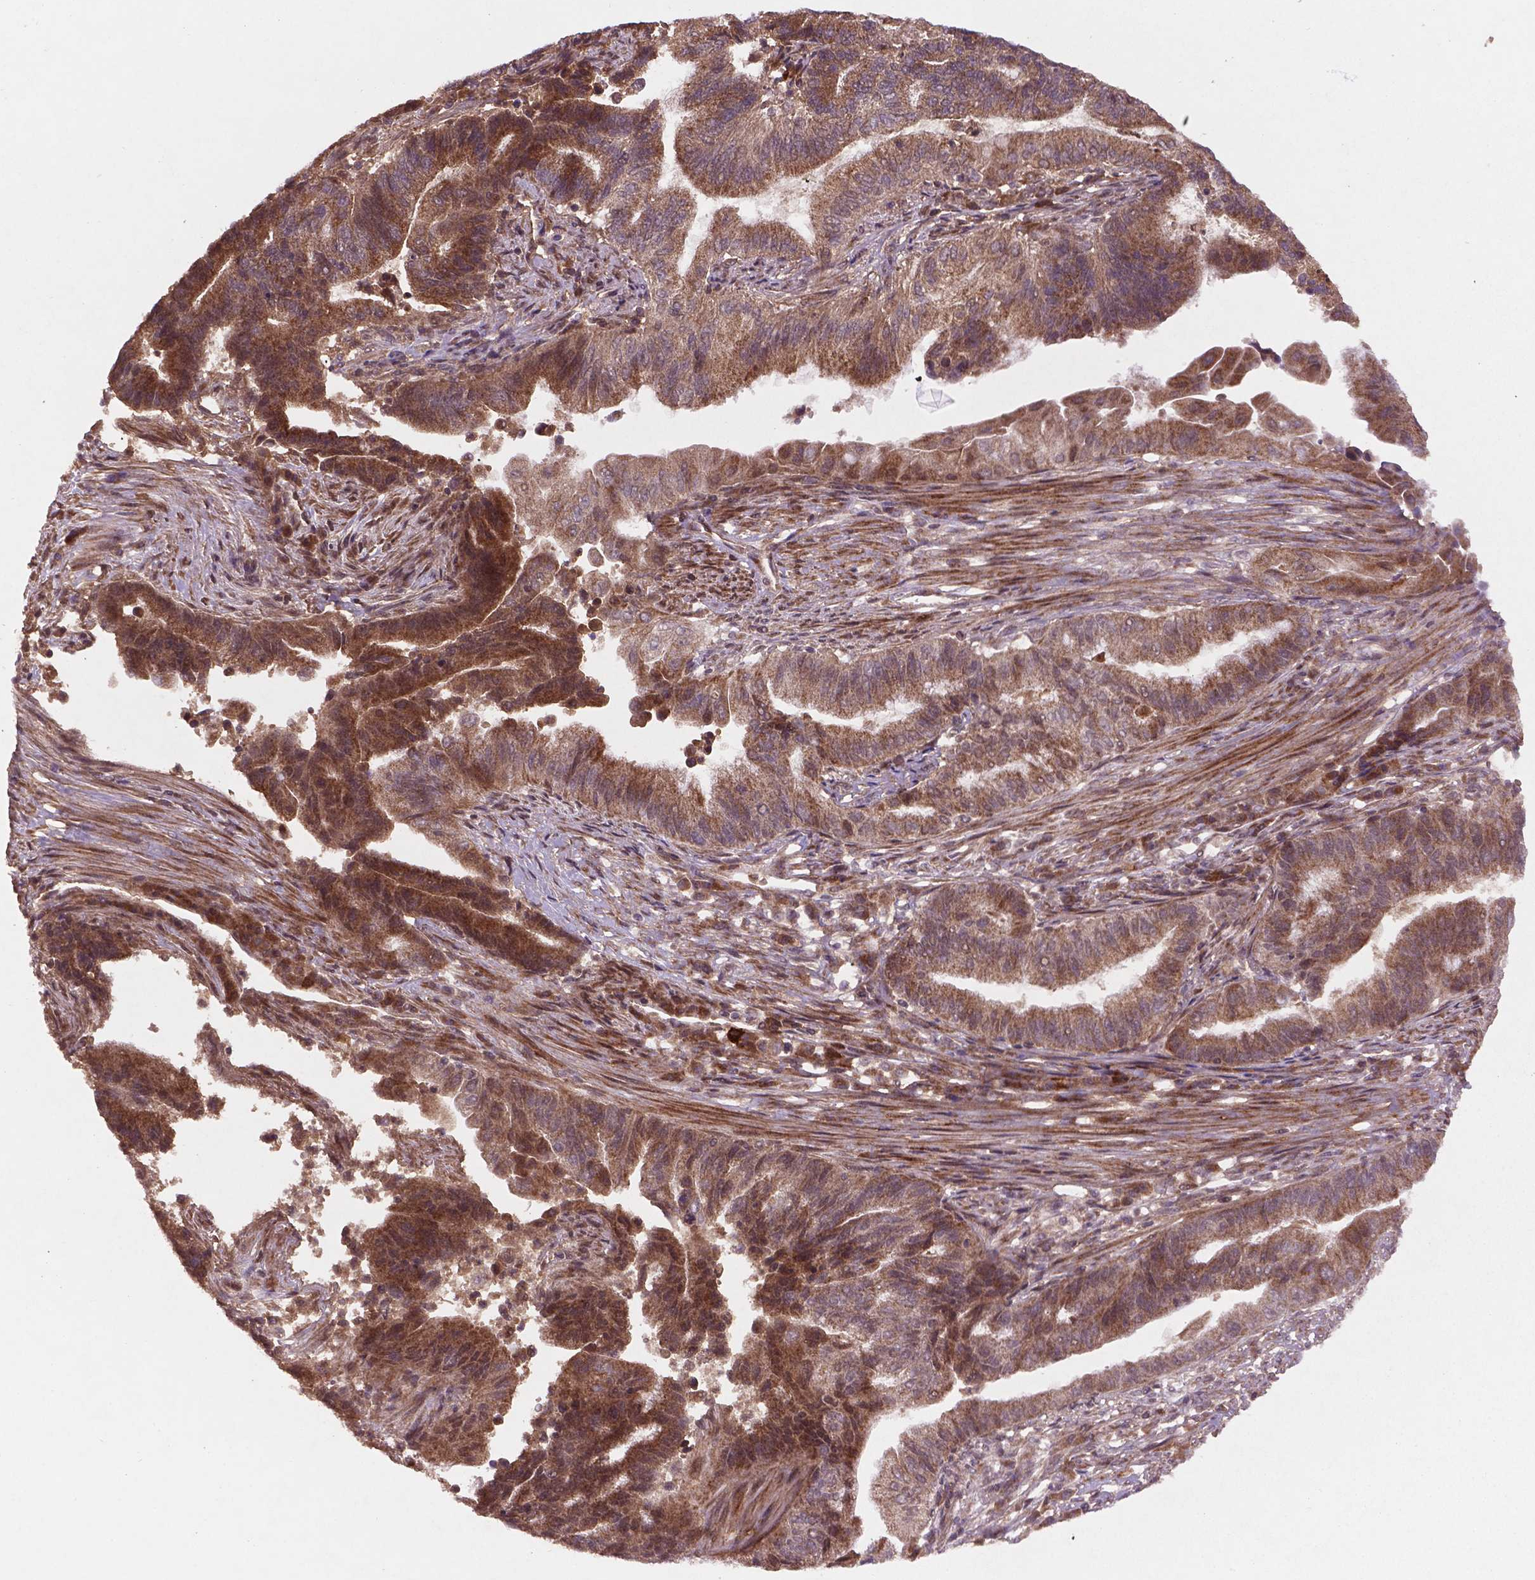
{"staining": {"intensity": "moderate", "quantity": ">75%", "location": "cytoplasmic/membranous"}, "tissue": "endometrial cancer", "cell_type": "Tumor cells", "image_type": "cancer", "snomed": [{"axis": "morphology", "description": "Adenocarcinoma, NOS"}, {"axis": "topography", "description": "Uterus"}, {"axis": "topography", "description": "Endometrium"}], "caption": "High-magnification brightfield microscopy of adenocarcinoma (endometrial) stained with DAB (3,3'-diaminobenzidine) (brown) and counterstained with hematoxylin (blue). tumor cells exhibit moderate cytoplasmic/membranous staining is present in about>75% of cells. The protein is shown in brown color, while the nuclei are stained blue.", "gene": "NIPAL2", "patient": {"sex": "female", "age": 54}}